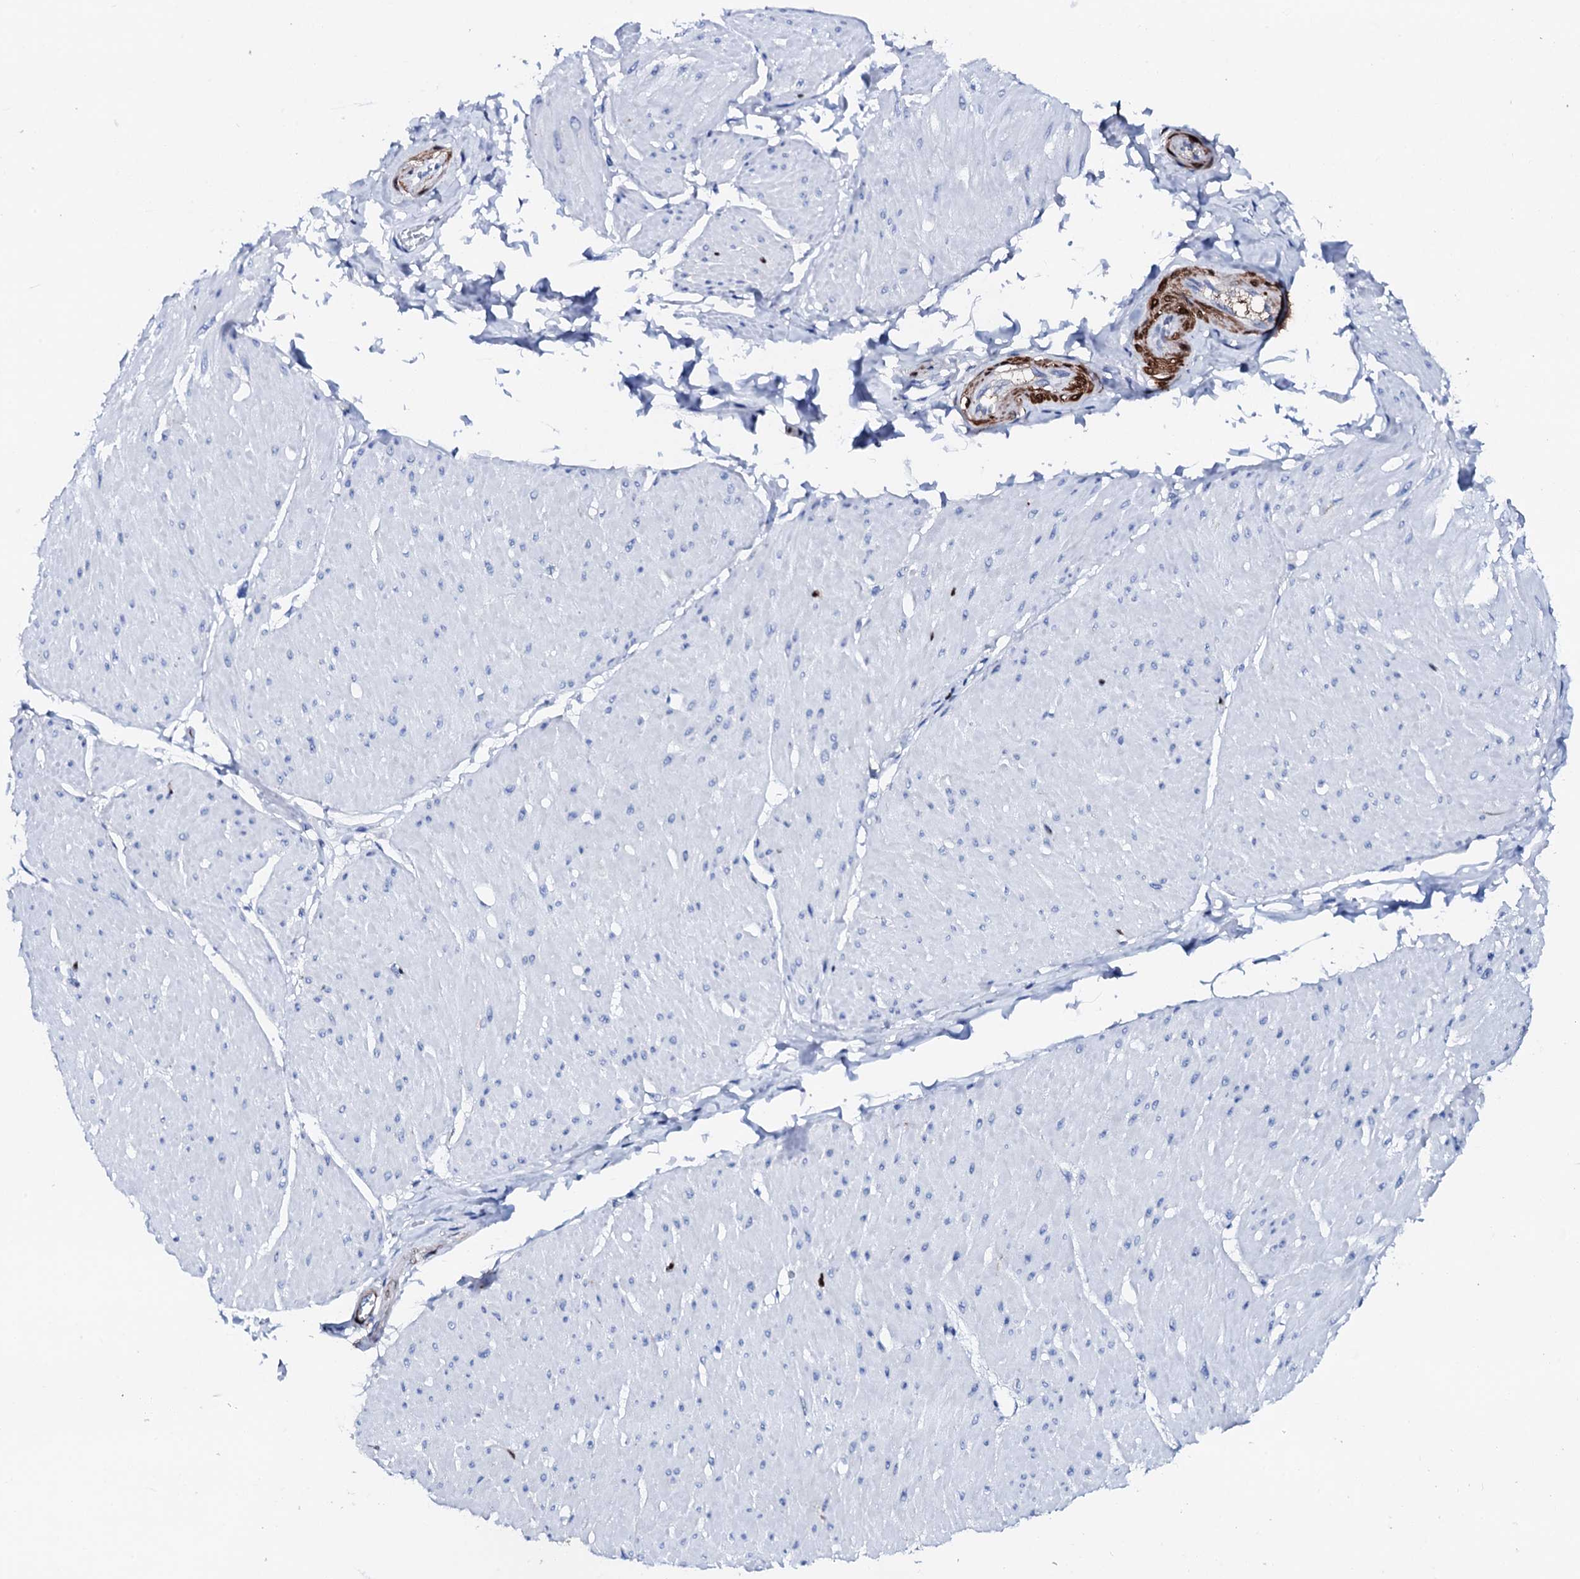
{"staining": {"intensity": "moderate", "quantity": "<25%", "location": "cytoplasmic/membranous,nuclear"}, "tissue": "smooth muscle", "cell_type": "Smooth muscle cells", "image_type": "normal", "snomed": [{"axis": "morphology", "description": "Urothelial carcinoma, High grade"}, {"axis": "topography", "description": "Urinary bladder"}], "caption": "A brown stain labels moderate cytoplasmic/membranous,nuclear expression of a protein in smooth muscle cells of unremarkable human smooth muscle.", "gene": "NRIP2", "patient": {"sex": "male", "age": 46}}